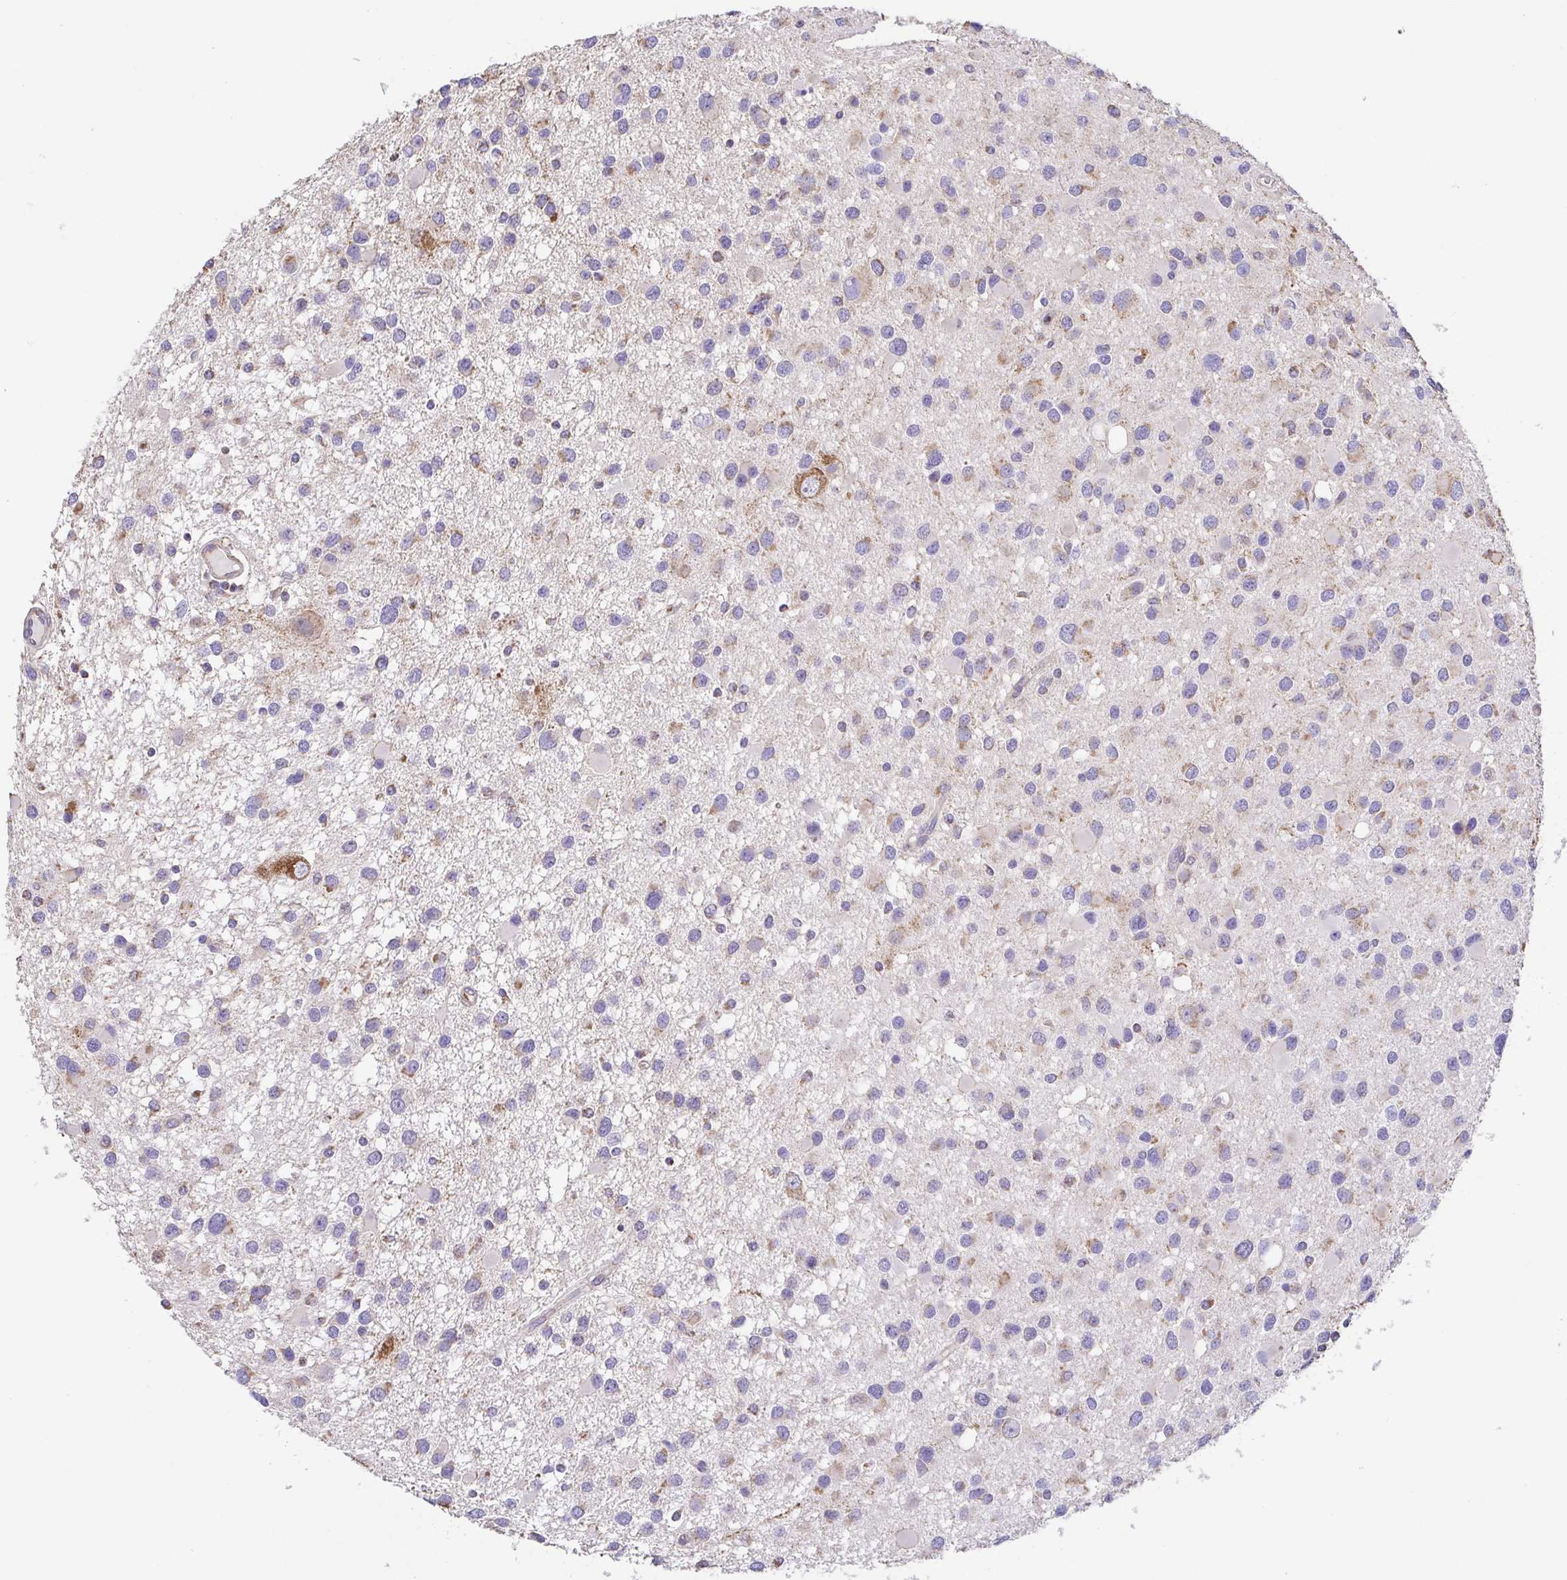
{"staining": {"intensity": "weak", "quantity": "<25%", "location": "cytoplasmic/membranous"}, "tissue": "glioma", "cell_type": "Tumor cells", "image_type": "cancer", "snomed": [{"axis": "morphology", "description": "Glioma, malignant, Low grade"}, {"axis": "topography", "description": "Brain"}], "caption": "A histopathology image of glioma stained for a protein exhibits no brown staining in tumor cells. (Immunohistochemistry (ihc), brightfield microscopy, high magnification).", "gene": "GINM1", "patient": {"sex": "female", "age": 32}}